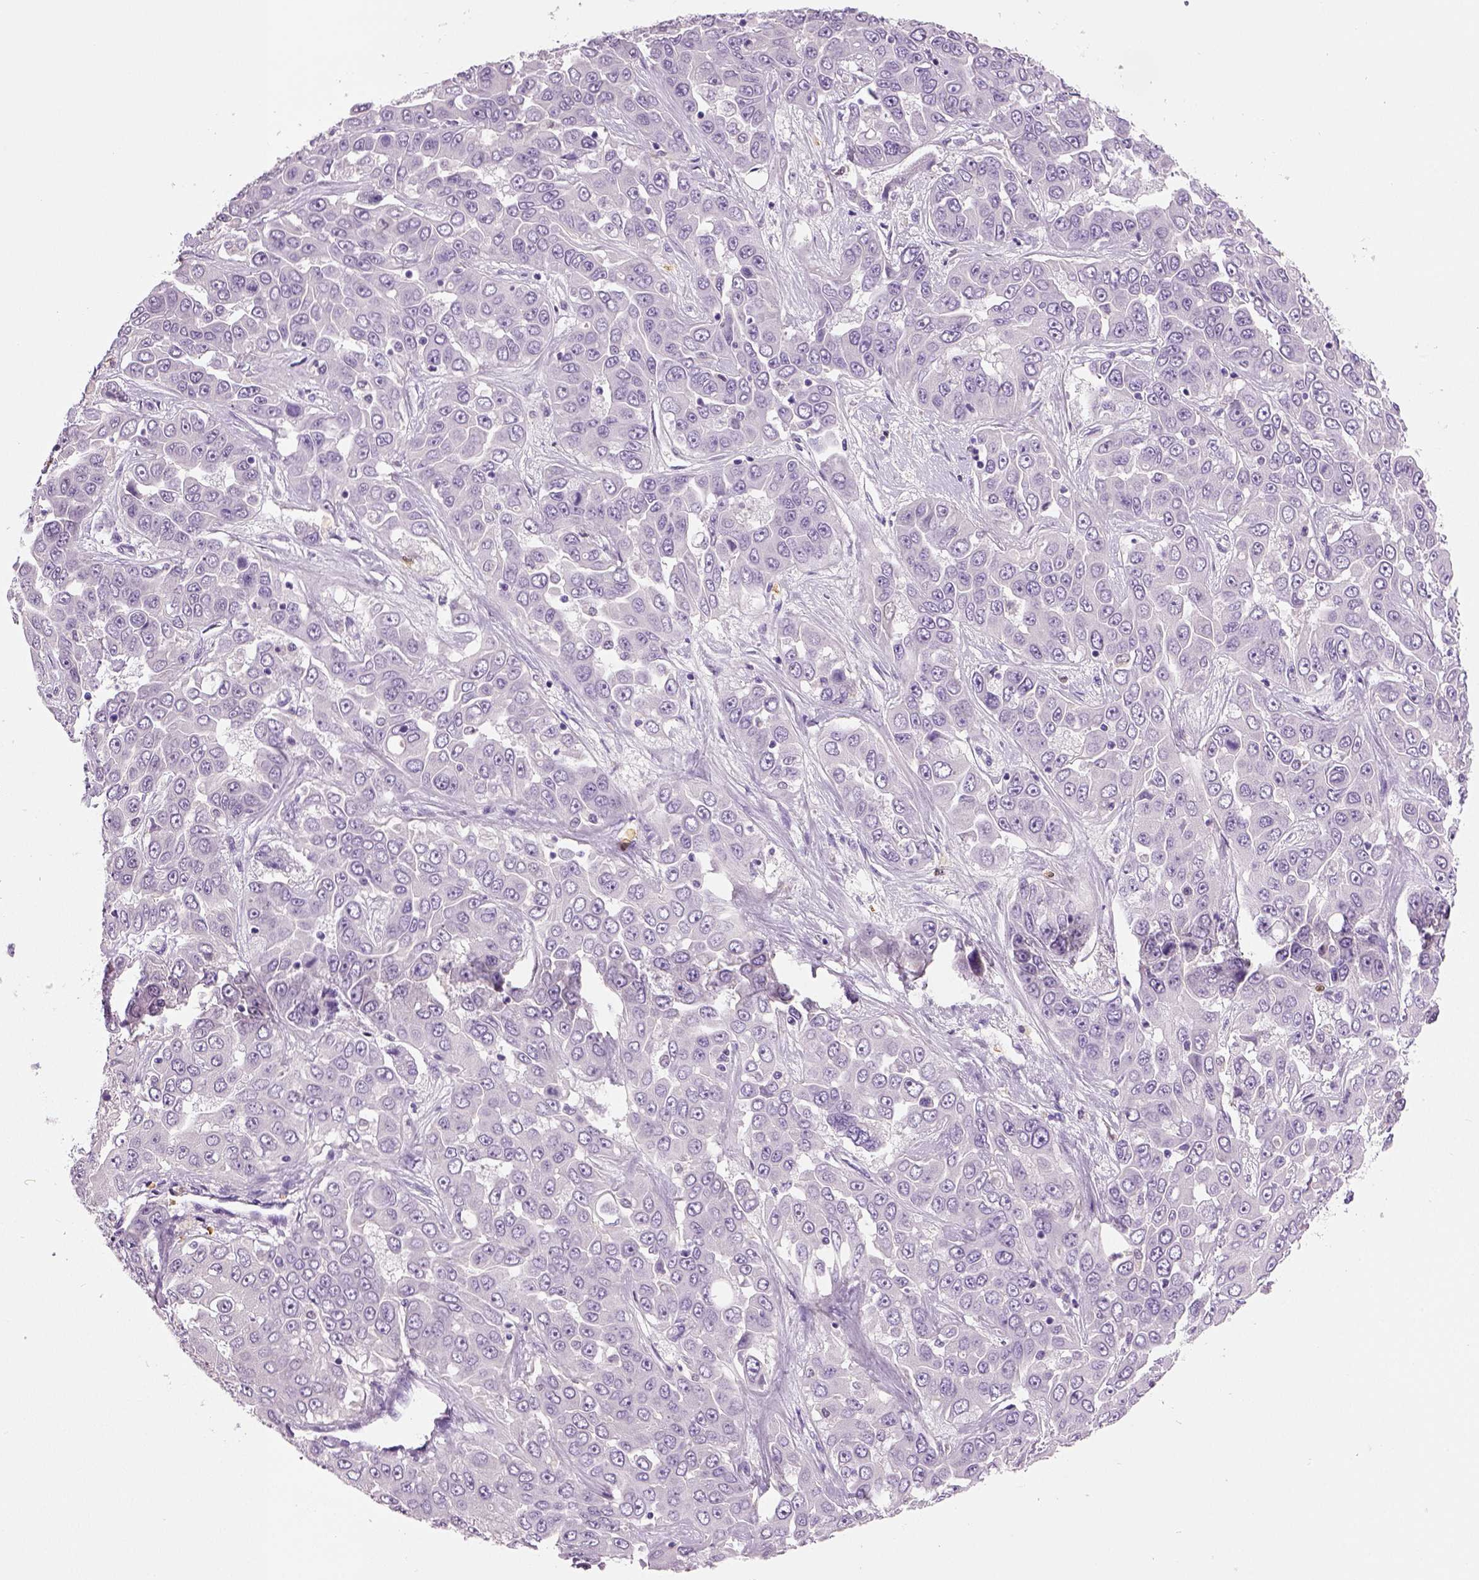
{"staining": {"intensity": "negative", "quantity": "none", "location": "none"}, "tissue": "liver cancer", "cell_type": "Tumor cells", "image_type": "cancer", "snomed": [{"axis": "morphology", "description": "Cholangiocarcinoma"}, {"axis": "topography", "description": "Liver"}], "caption": "This image is of cholangiocarcinoma (liver) stained with immunohistochemistry to label a protein in brown with the nuclei are counter-stained blue. There is no staining in tumor cells.", "gene": "NECAB2", "patient": {"sex": "female", "age": 52}}